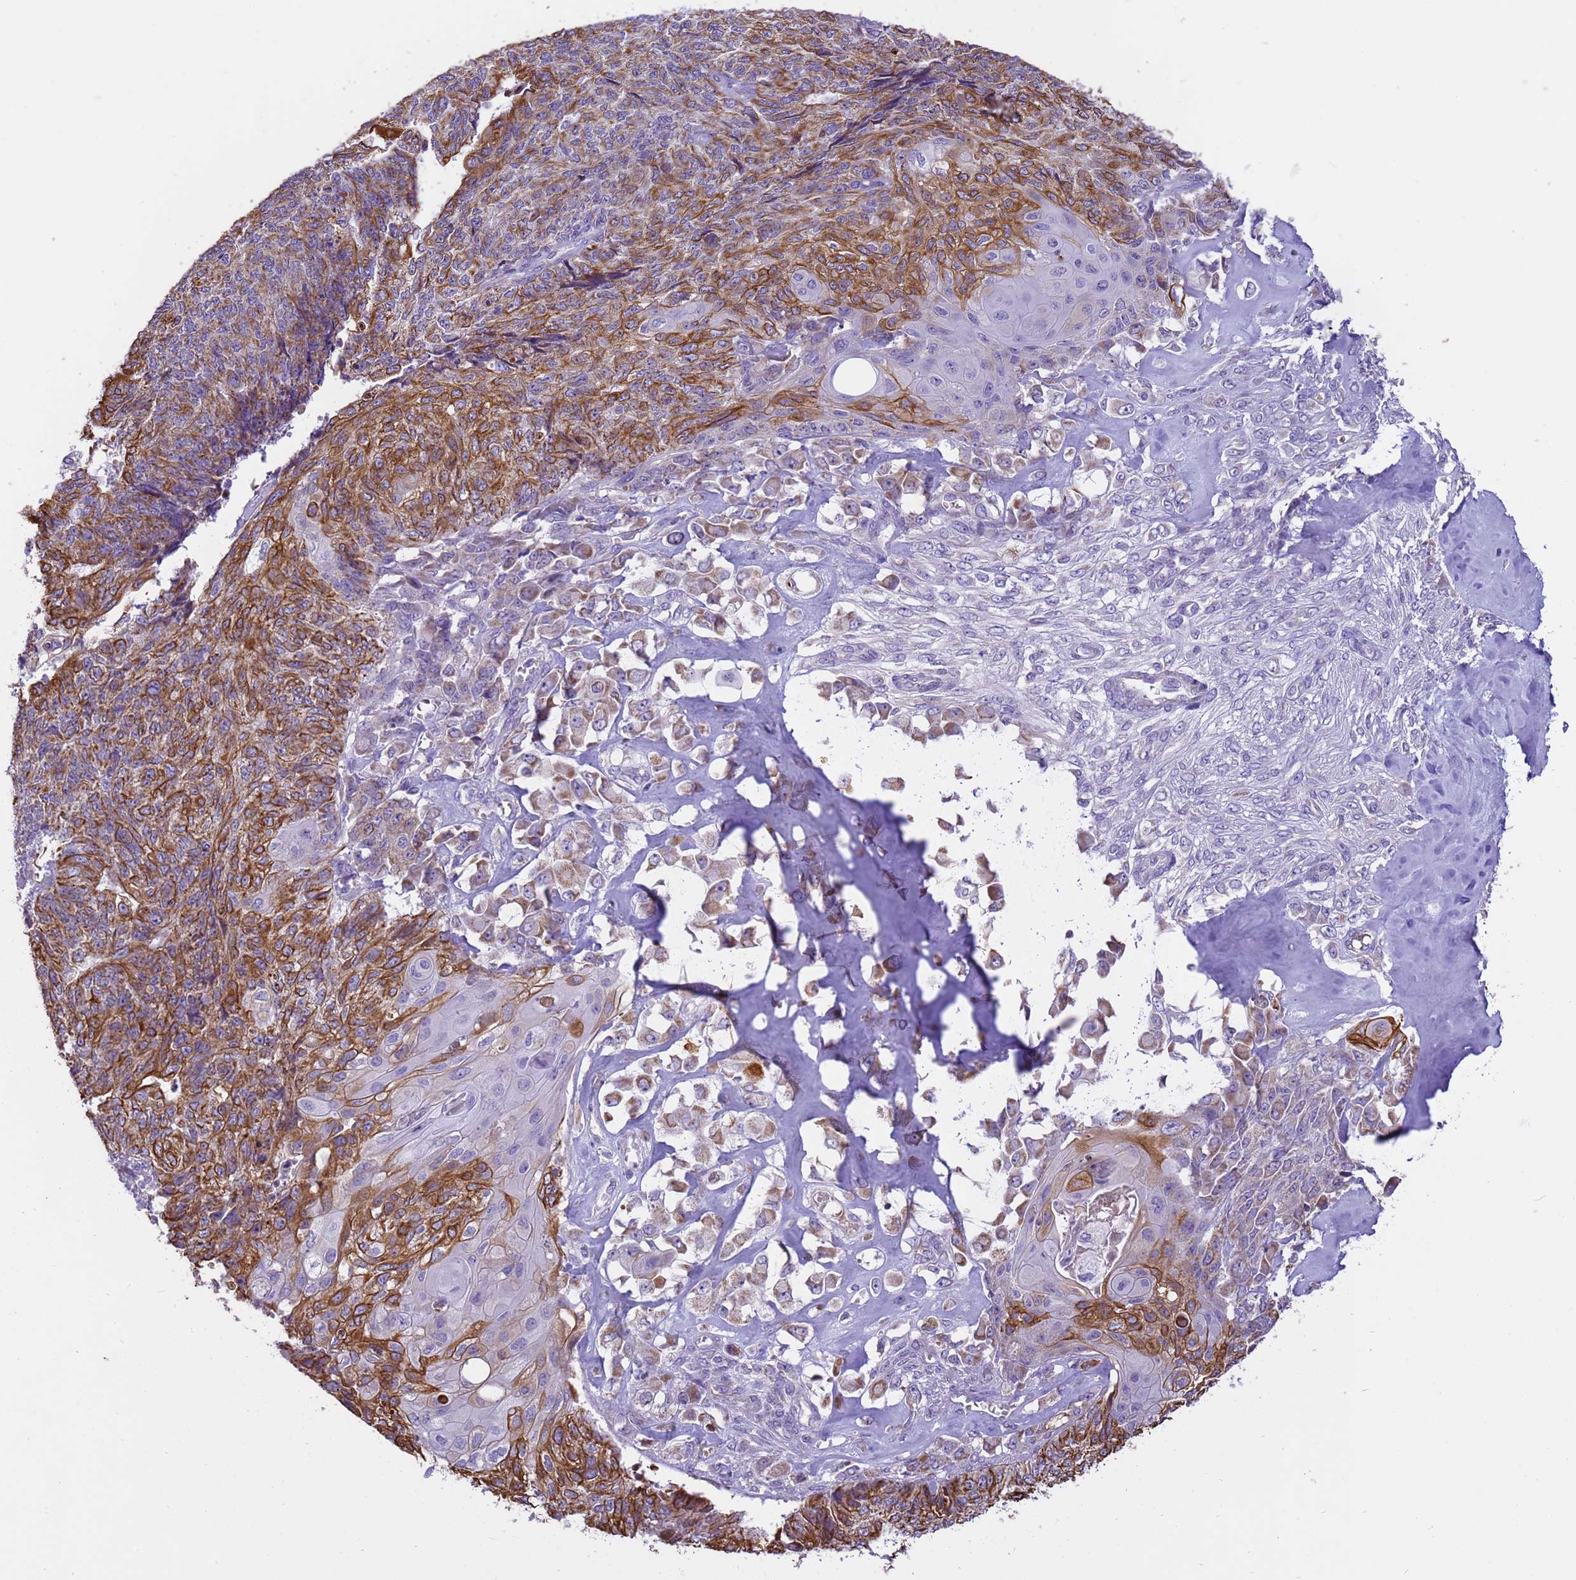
{"staining": {"intensity": "moderate", "quantity": "25%-75%", "location": "cytoplasmic/membranous"}, "tissue": "endometrial cancer", "cell_type": "Tumor cells", "image_type": "cancer", "snomed": [{"axis": "morphology", "description": "Adenocarcinoma, NOS"}, {"axis": "topography", "description": "Endometrium"}], "caption": "Immunohistochemistry (IHC) (DAB (3,3'-diaminobenzidine)) staining of endometrial cancer displays moderate cytoplasmic/membranous protein staining in approximately 25%-75% of tumor cells.", "gene": "PIEZO2", "patient": {"sex": "female", "age": 32}}